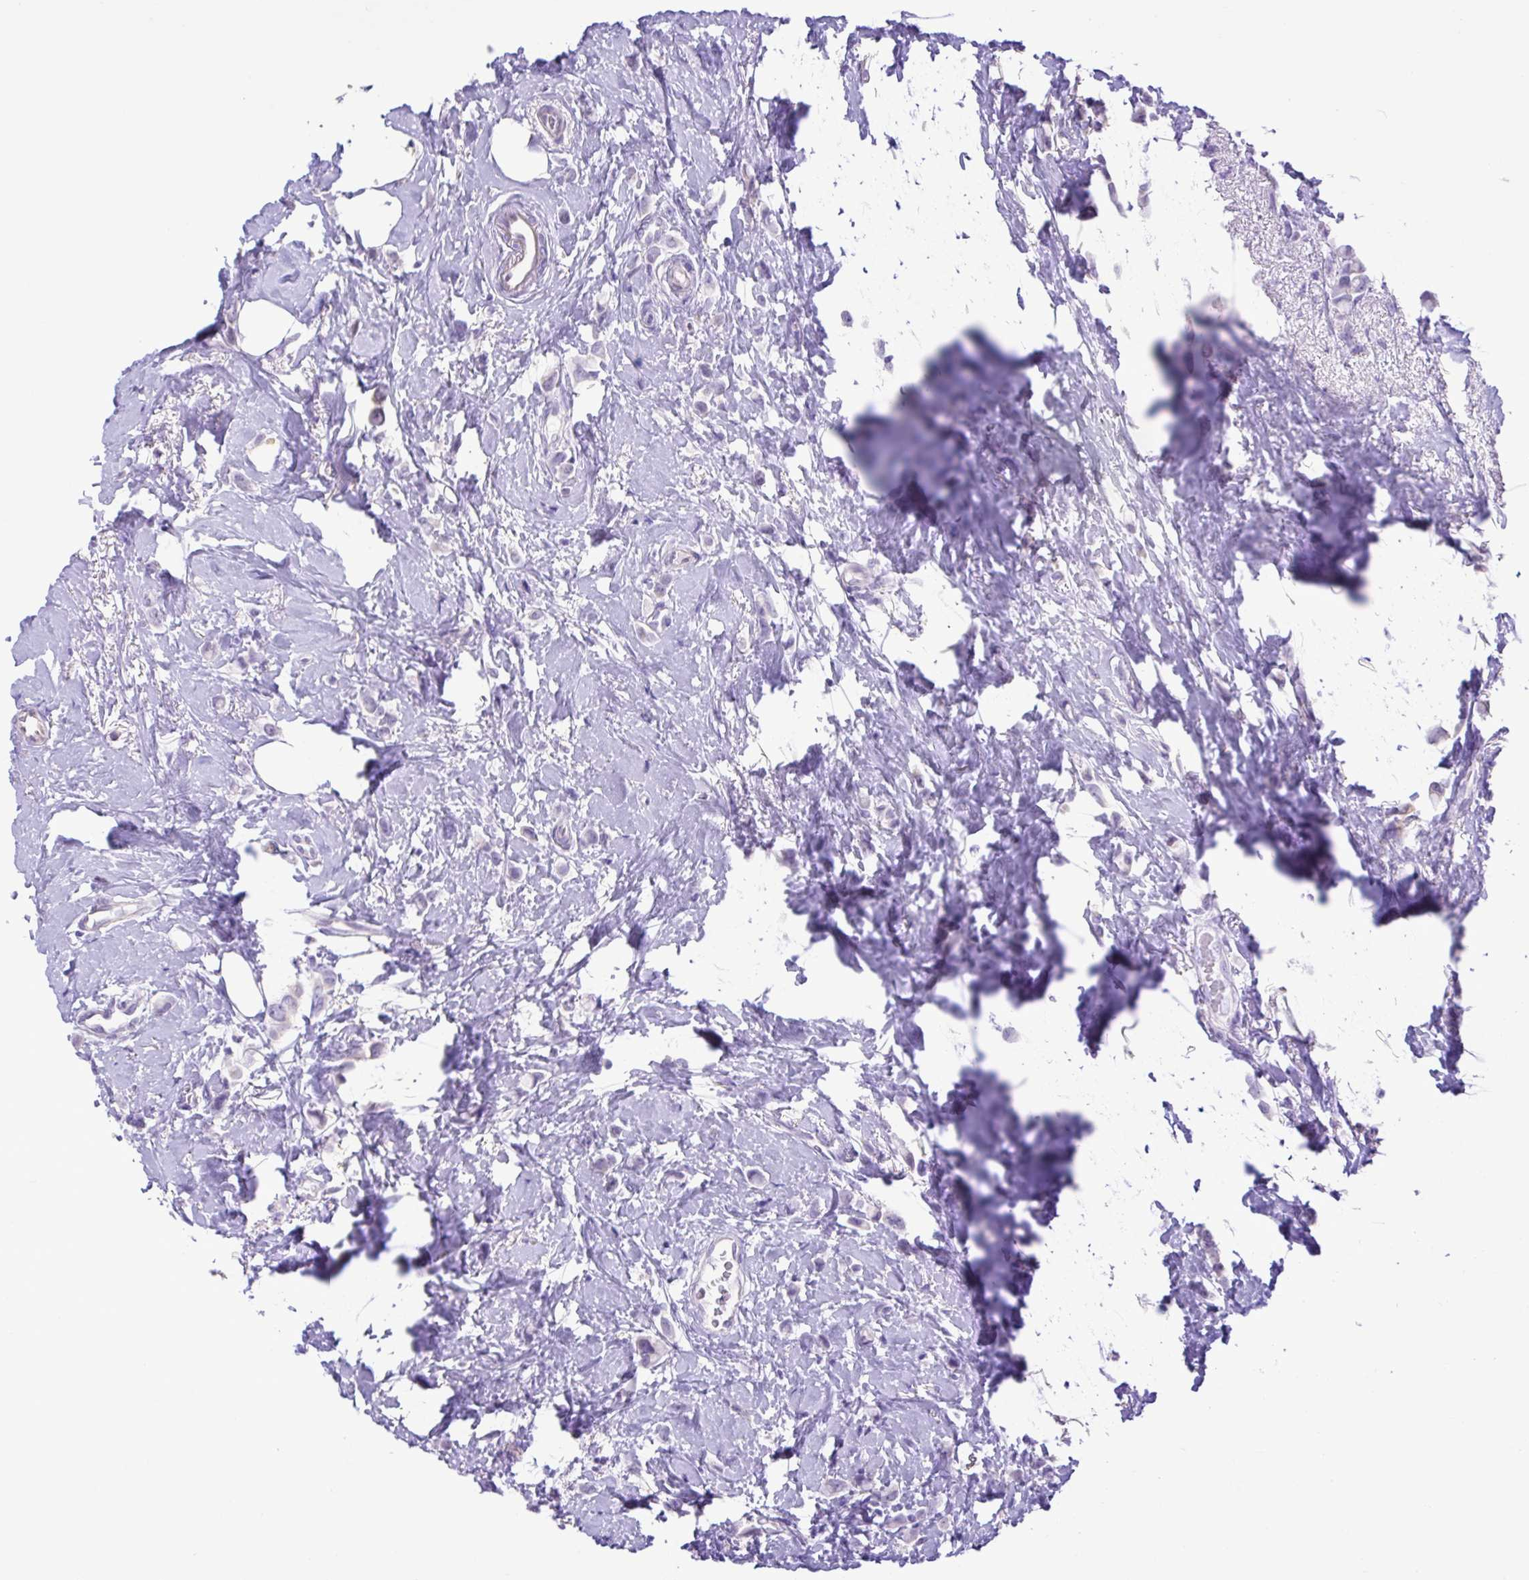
{"staining": {"intensity": "negative", "quantity": "none", "location": "none"}, "tissue": "breast cancer", "cell_type": "Tumor cells", "image_type": "cancer", "snomed": [{"axis": "morphology", "description": "Lobular carcinoma"}, {"axis": "topography", "description": "Breast"}], "caption": "An immunohistochemistry histopathology image of breast cancer is shown. There is no staining in tumor cells of breast cancer.", "gene": "CBY2", "patient": {"sex": "female", "age": 66}}